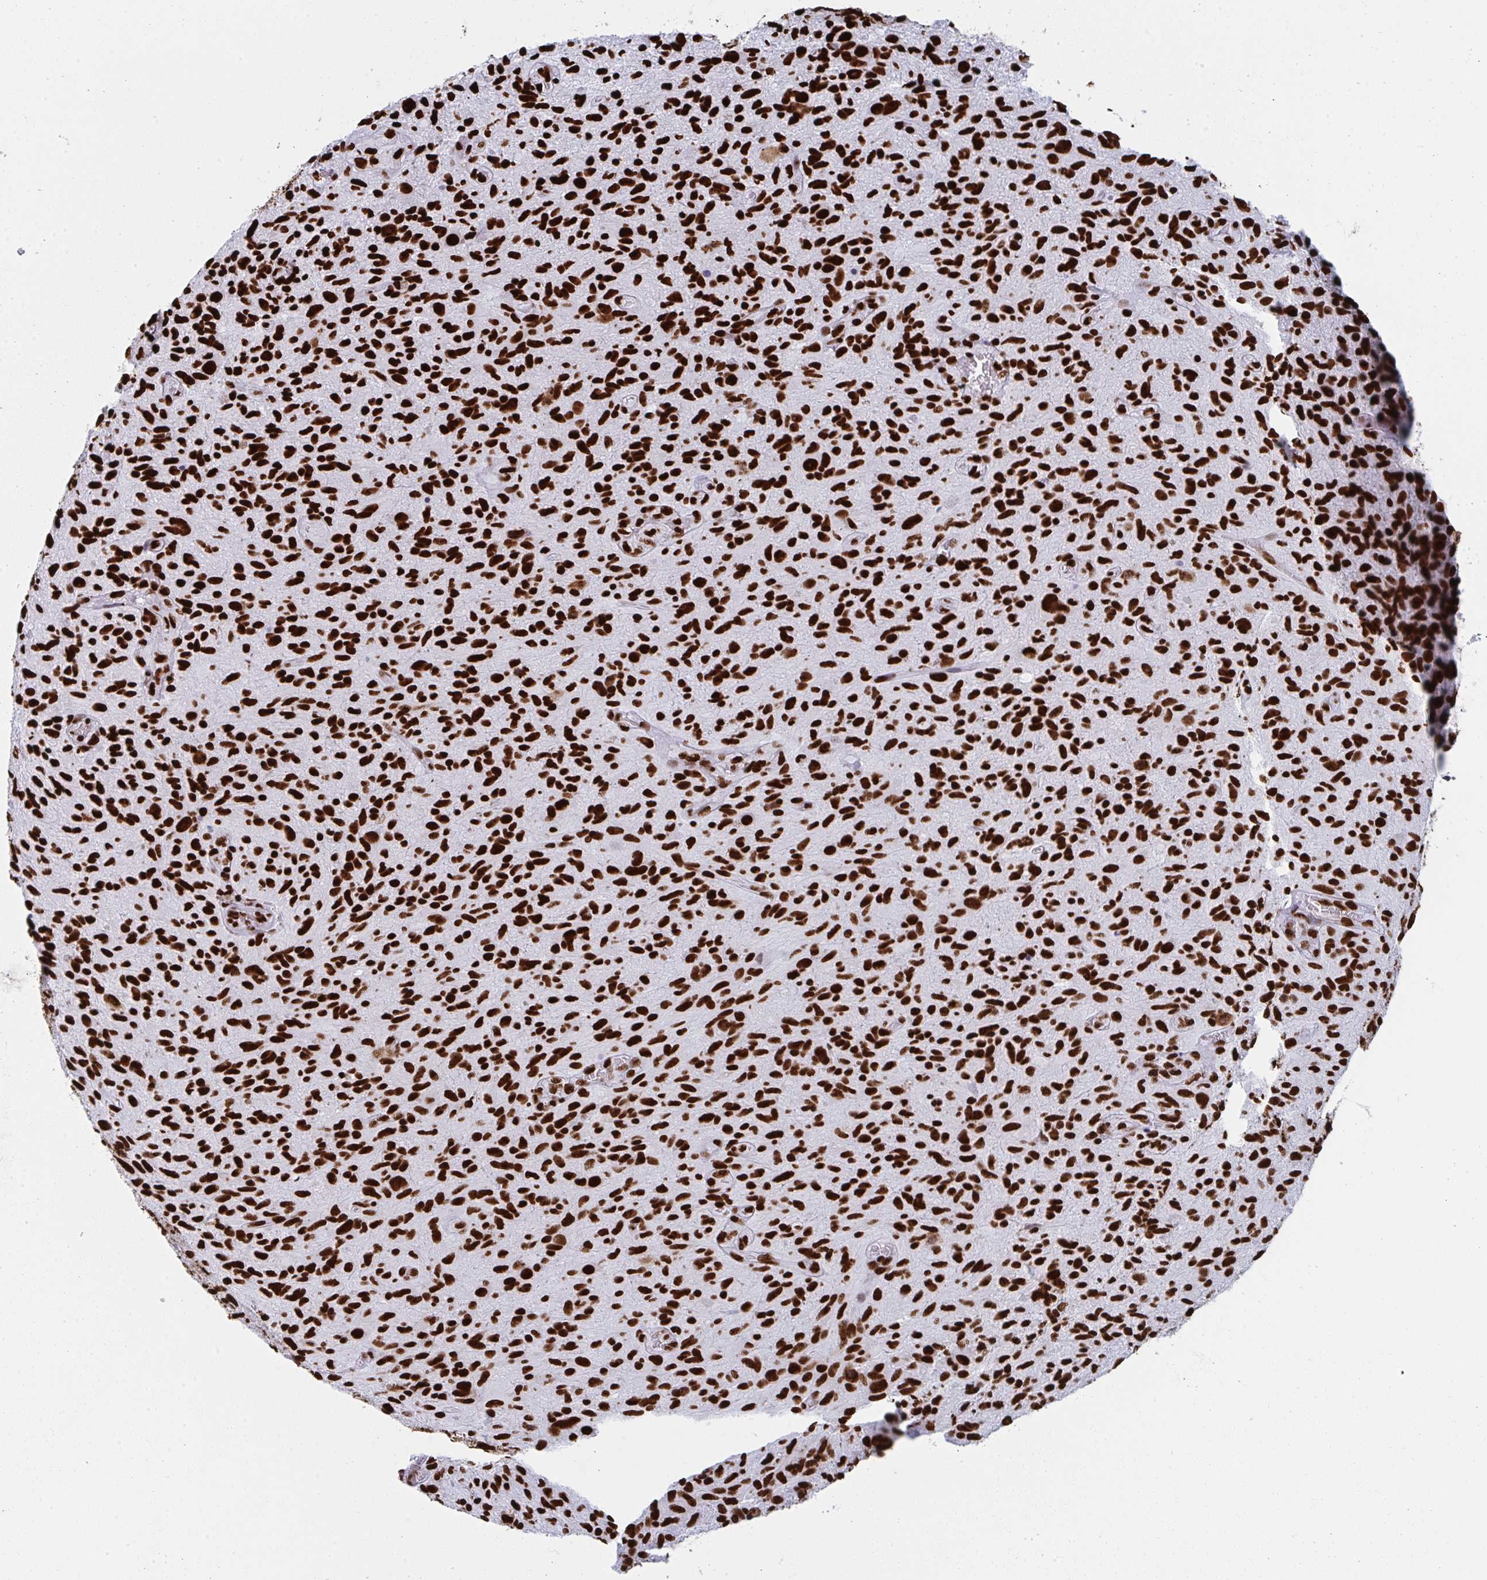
{"staining": {"intensity": "strong", "quantity": ">75%", "location": "nuclear"}, "tissue": "glioma", "cell_type": "Tumor cells", "image_type": "cancer", "snomed": [{"axis": "morphology", "description": "Glioma, malignant, High grade"}, {"axis": "topography", "description": "Brain"}], "caption": "Human high-grade glioma (malignant) stained with a protein marker exhibits strong staining in tumor cells.", "gene": "GAR1", "patient": {"sex": "male", "age": 75}}